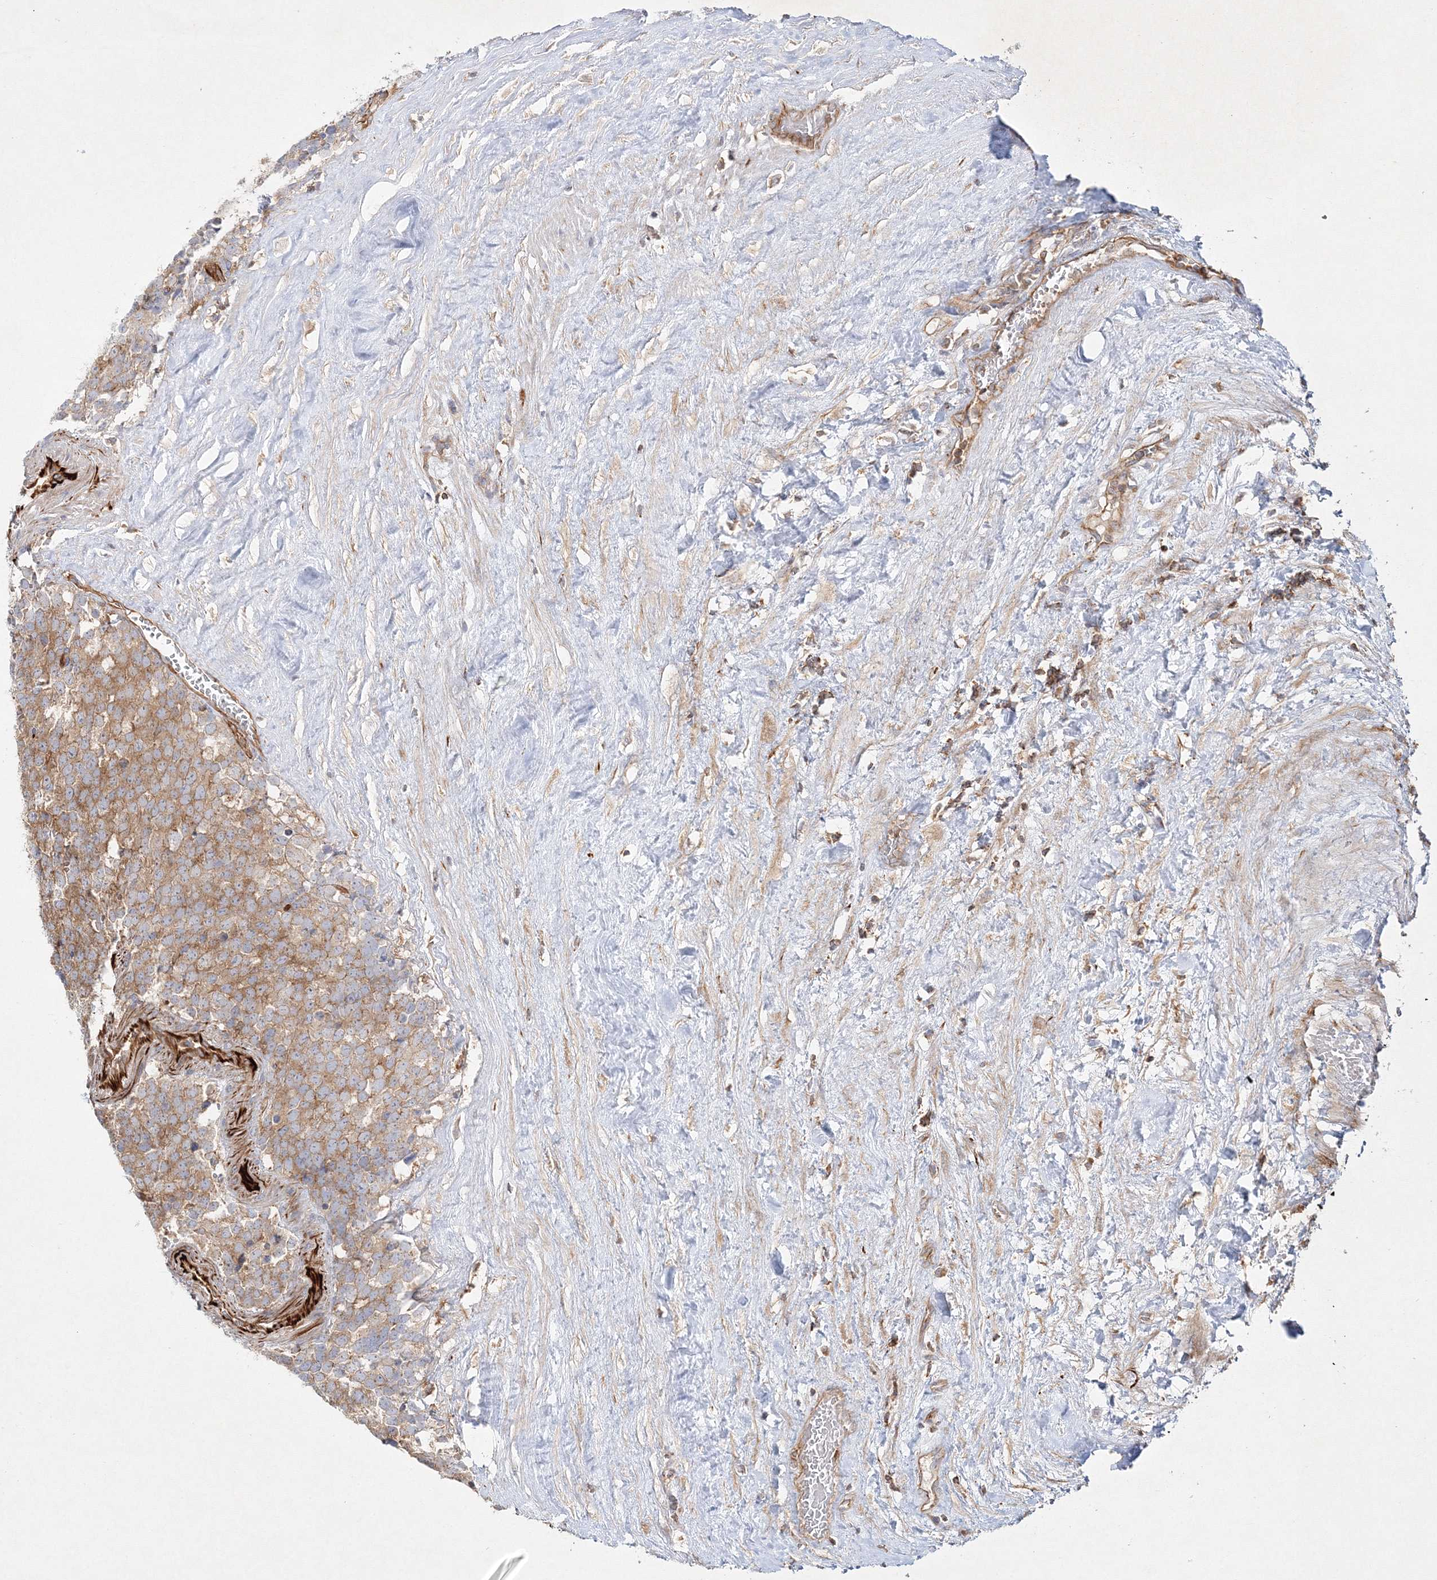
{"staining": {"intensity": "moderate", "quantity": ">75%", "location": "cytoplasmic/membranous"}, "tissue": "testis cancer", "cell_type": "Tumor cells", "image_type": "cancer", "snomed": [{"axis": "morphology", "description": "Seminoma, NOS"}, {"axis": "topography", "description": "Testis"}], "caption": "DAB (3,3'-diaminobenzidine) immunohistochemical staining of human testis cancer (seminoma) demonstrates moderate cytoplasmic/membranous protein staining in about >75% of tumor cells.", "gene": "WDR37", "patient": {"sex": "male", "age": 71}}